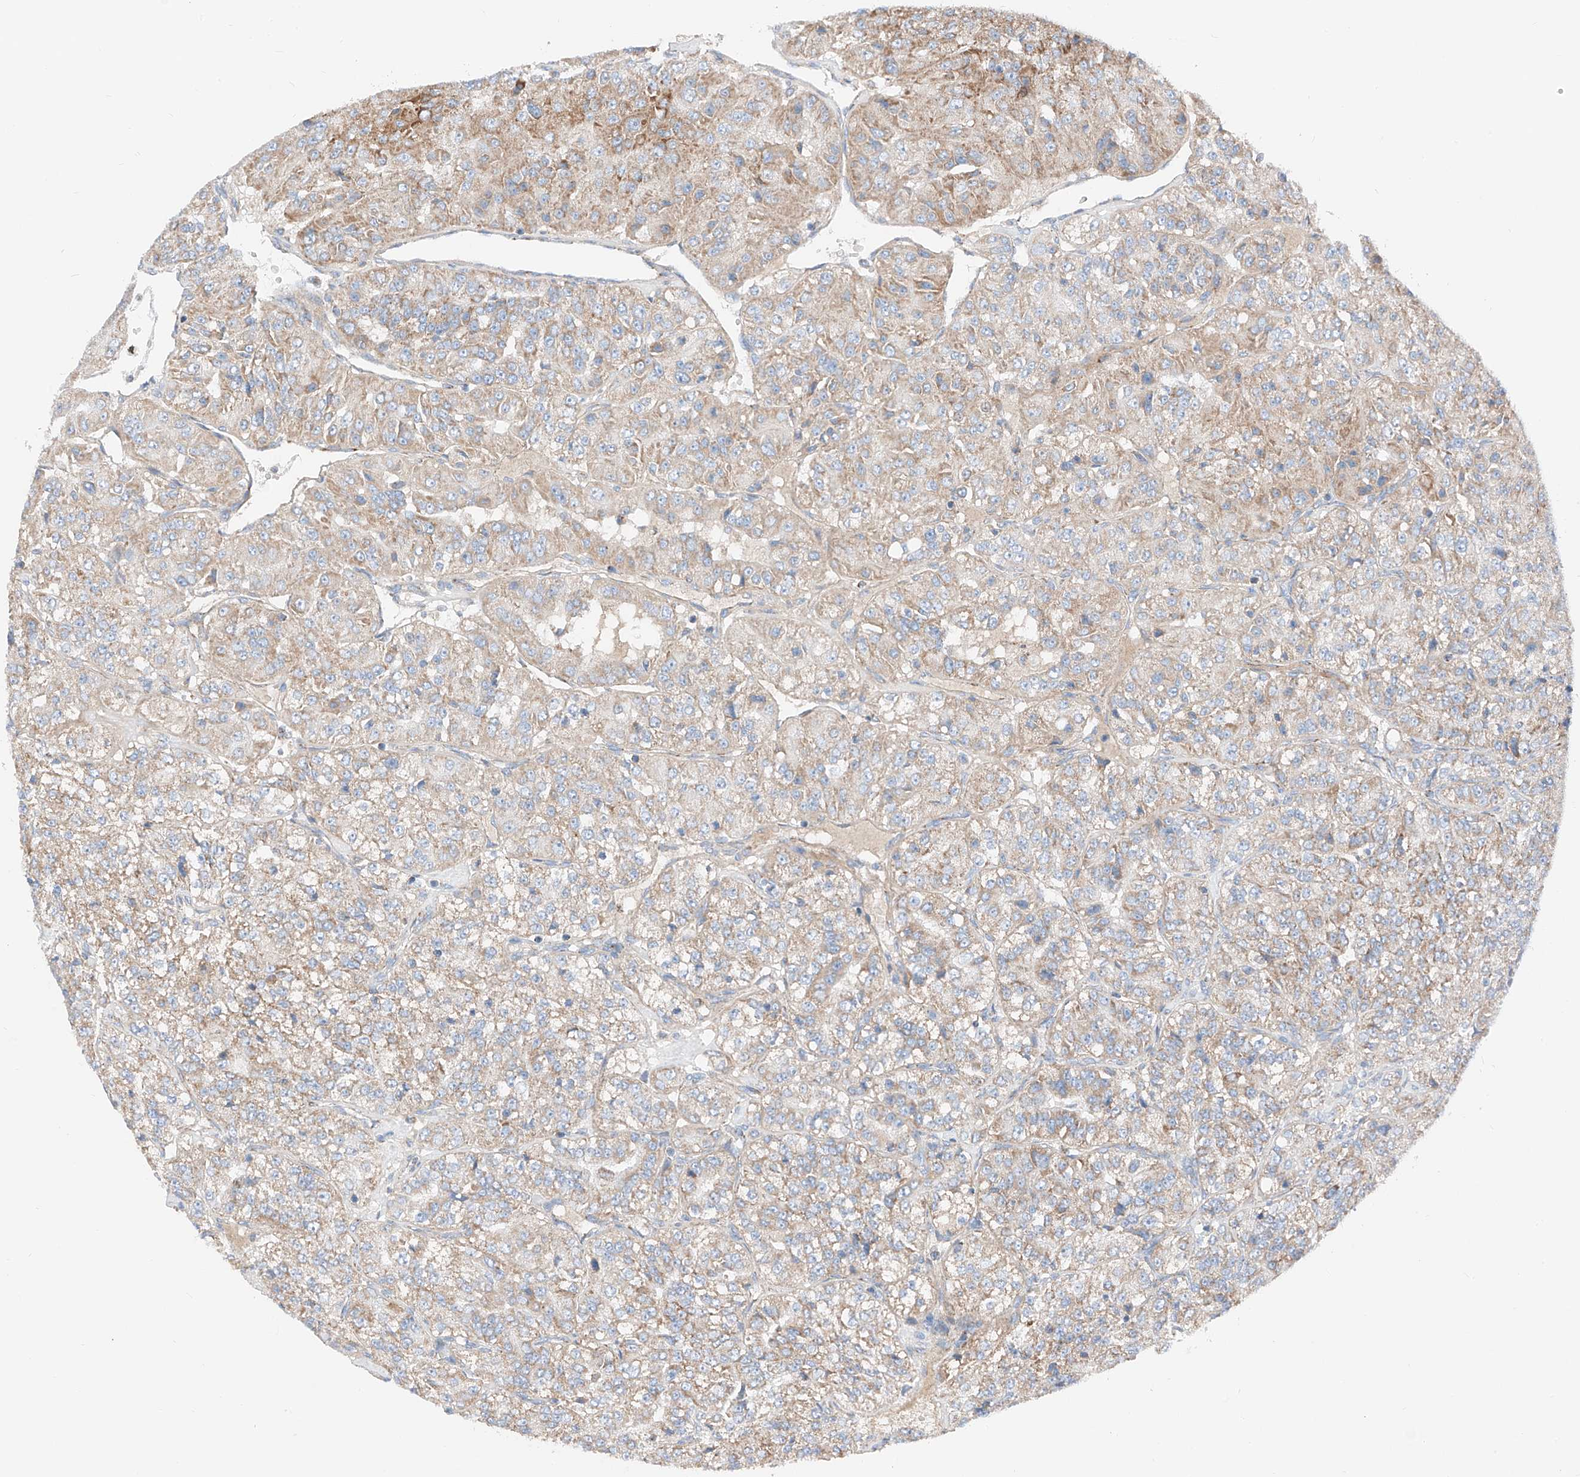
{"staining": {"intensity": "moderate", "quantity": ">75%", "location": "cytoplasmic/membranous"}, "tissue": "renal cancer", "cell_type": "Tumor cells", "image_type": "cancer", "snomed": [{"axis": "morphology", "description": "Adenocarcinoma, NOS"}, {"axis": "topography", "description": "Kidney"}], "caption": "Renal cancer (adenocarcinoma) stained with IHC demonstrates moderate cytoplasmic/membranous staining in approximately >75% of tumor cells.", "gene": "MRAP", "patient": {"sex": "female", "age": 63}}